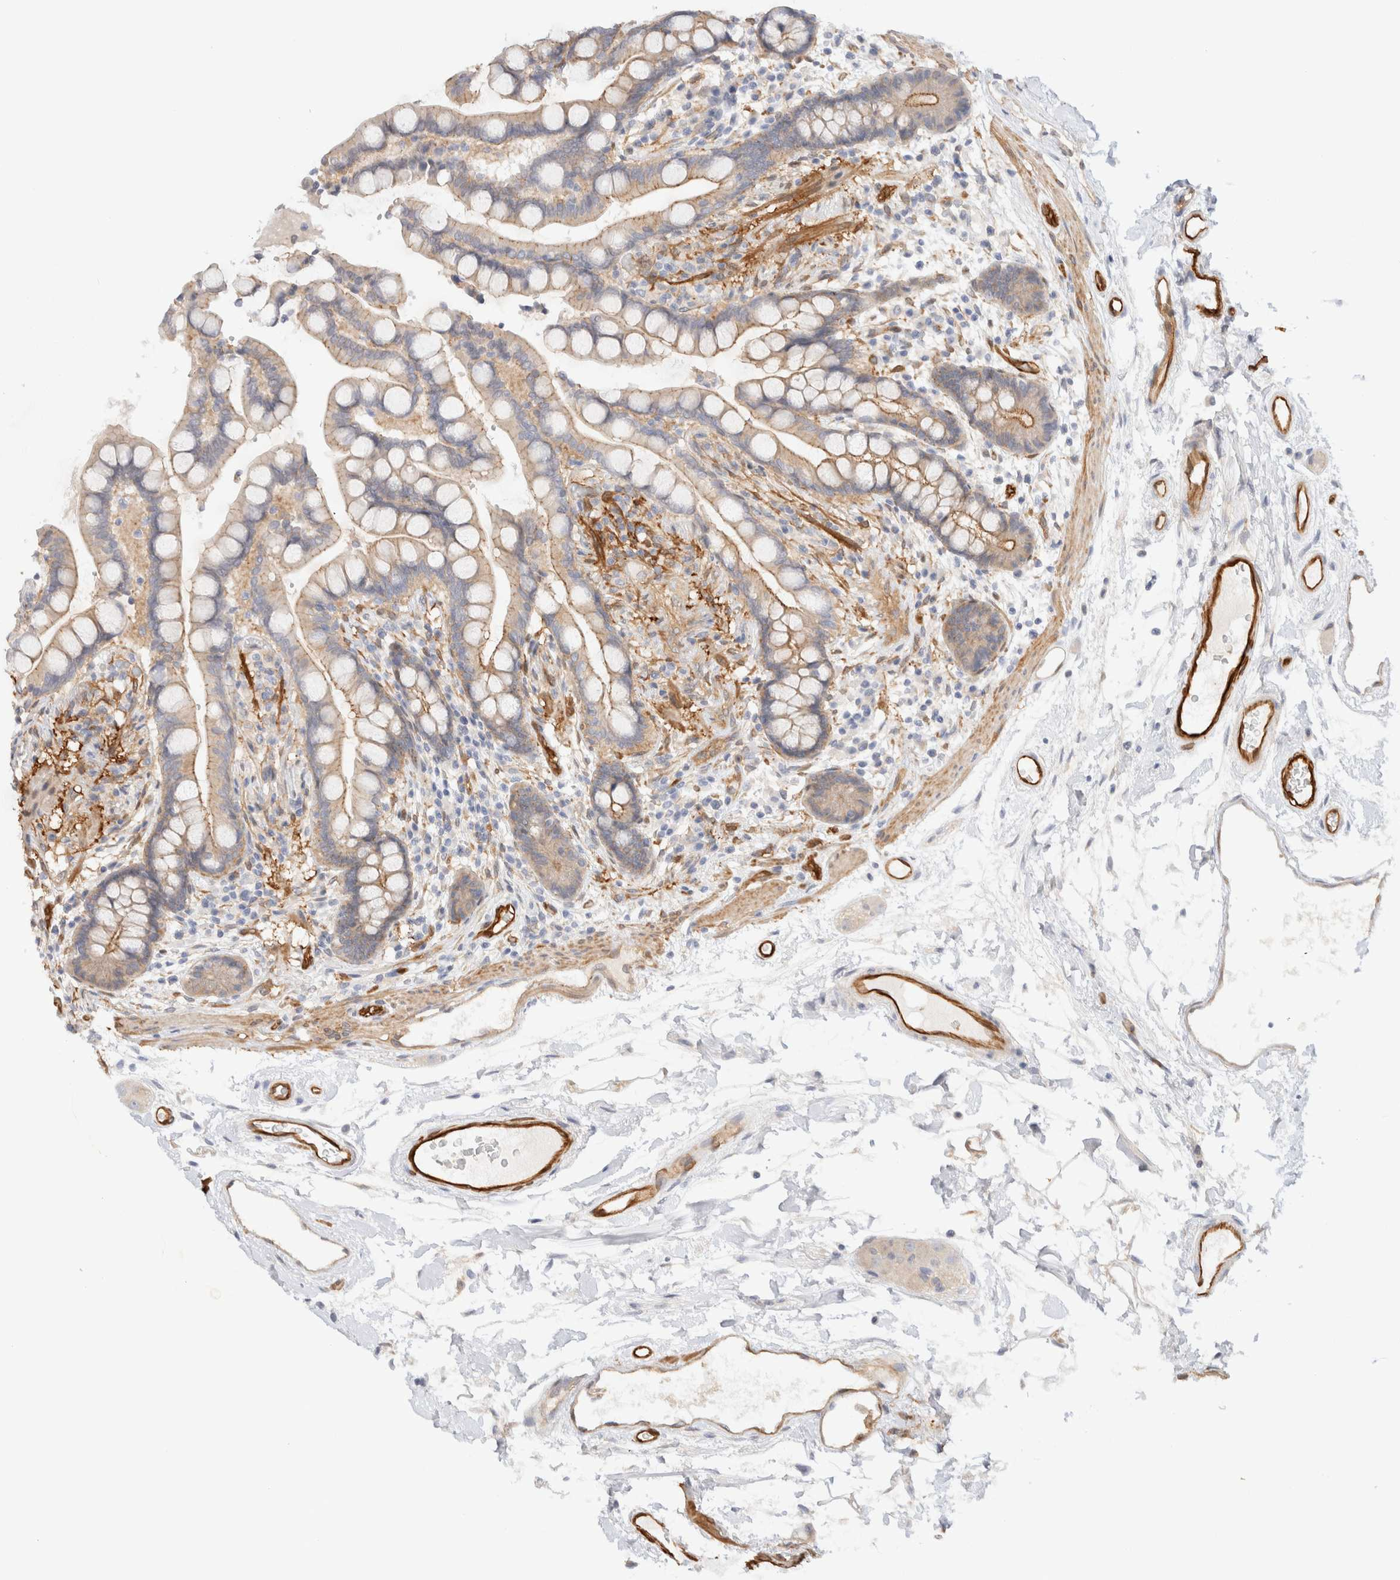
{"staining": {"intensity": "strong", "quantity": "25%-75%", "location": "cytoplasmic/membranous"}, "tissue": "colon", "cell_type": "Endothelial cells", "image_type": "normal", "snomed": [{"axis": "morphology", "description": "Normal tissue, NOS"}, {"axis": "topography", "description": "Colon"}], "caption": "Immunohistochemistry (IHC) histopathology image of unremarkable human colon stained for a protein (brown), which displays high levels of strong cytoplasmic/membranous expression in approximately 25%-75% of endothelial cells.", "gene": "LMCD1", "patient": {"sex": "male", "age": 73}}